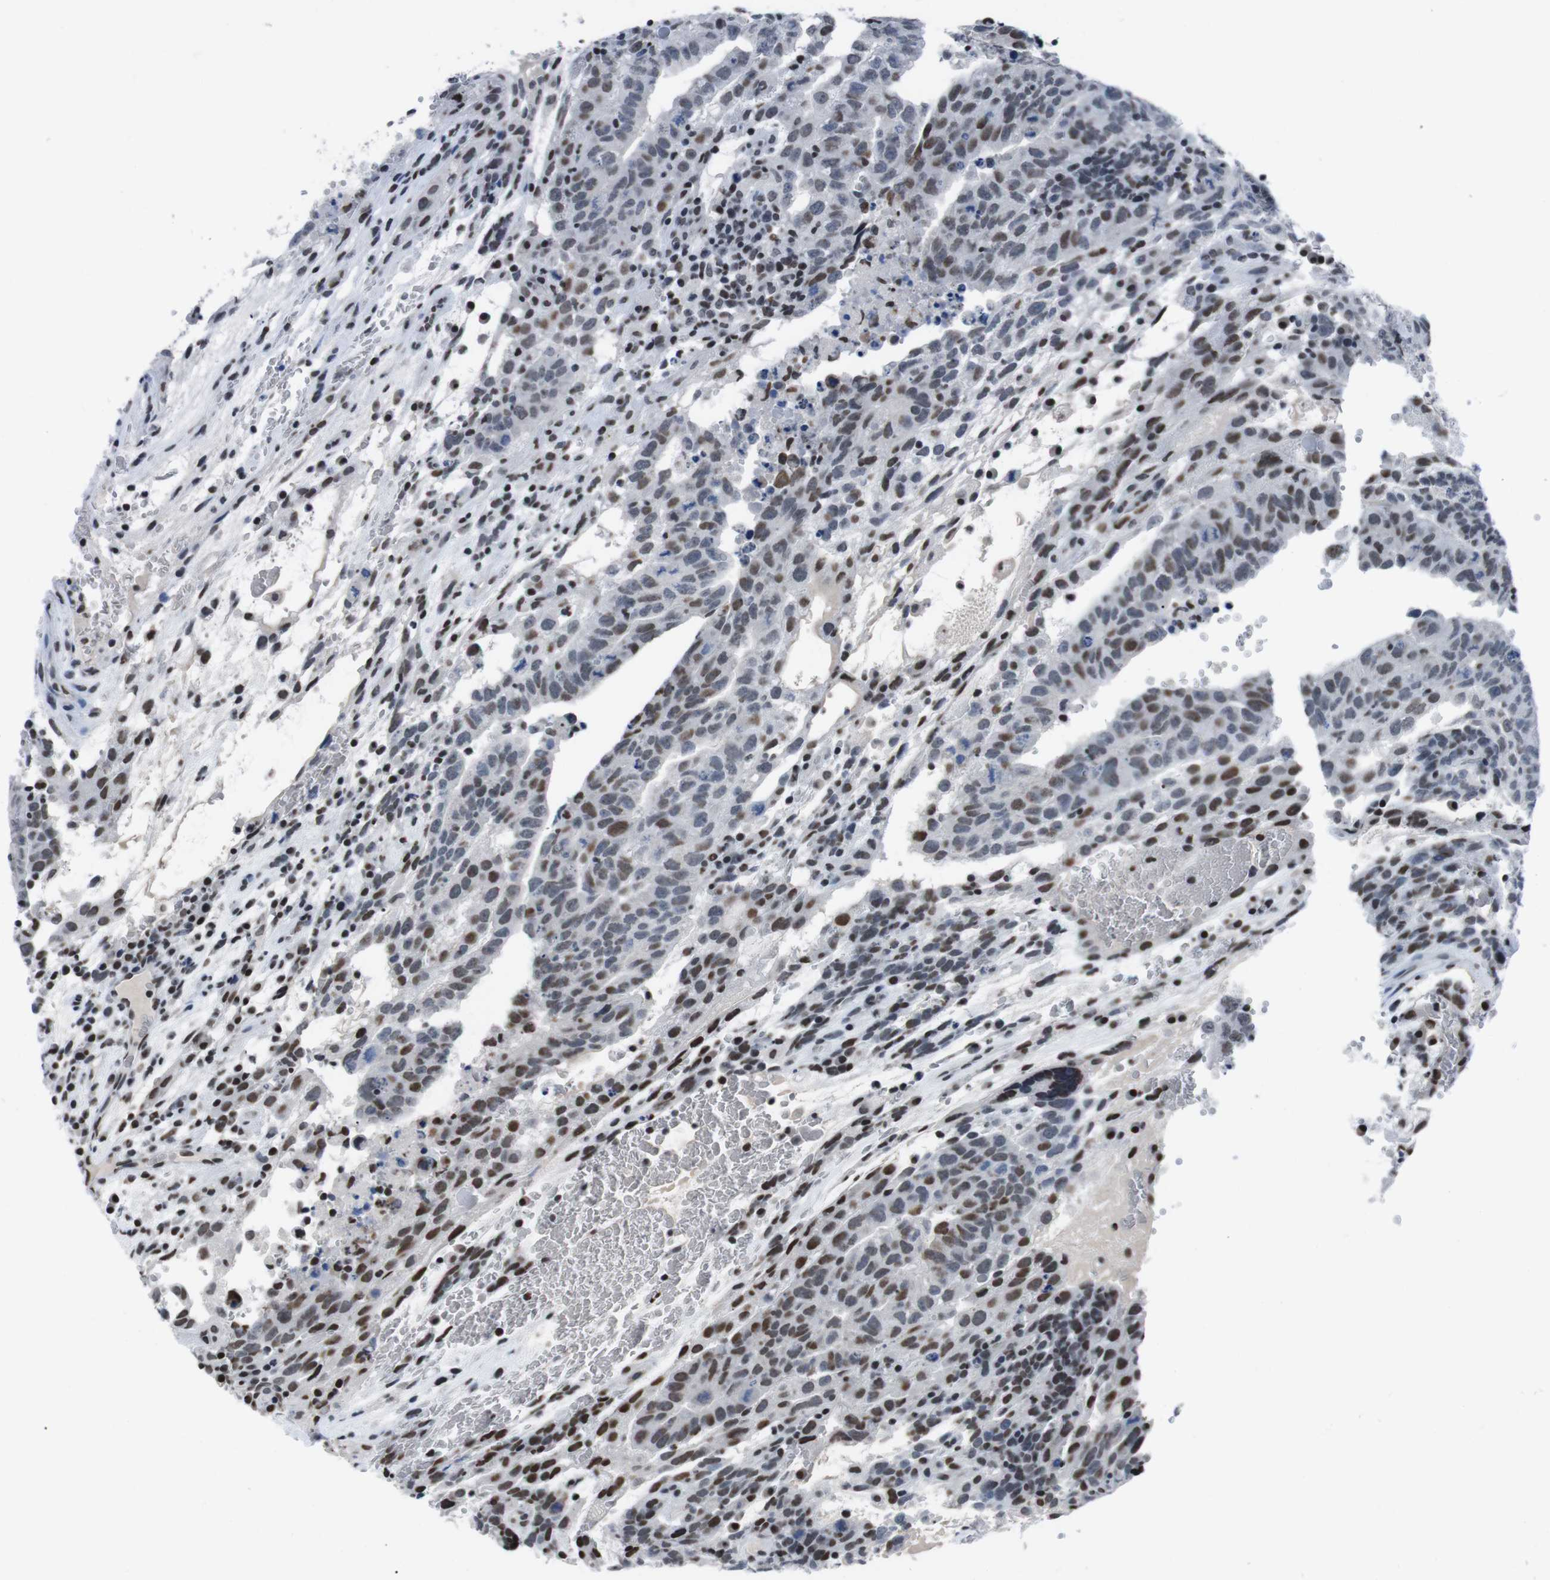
{"staining": {"intensity": "moderate", "quantity": "25%-75%", "location": "nuclear"}, "tissue": "testis cancer", "cell_type": "Tumor cells", "image_type": "cancer", "snomed": [{"axis": "morphology", "description": "Seminoma, NOS"}, {"axis": "morphology", "description": "Carcinoma, Embryonal, NOS"}, {"axis": "topography", "description": "Testis"}], "caption": "Approximately 25%-75% of tumor cells in testis cancer exhibit moderate nuclear protein staining as visualized by brown immunohistochemical staining.", "gene": "PIP4P2", "patient": {"sex": "male", "age": 52}}